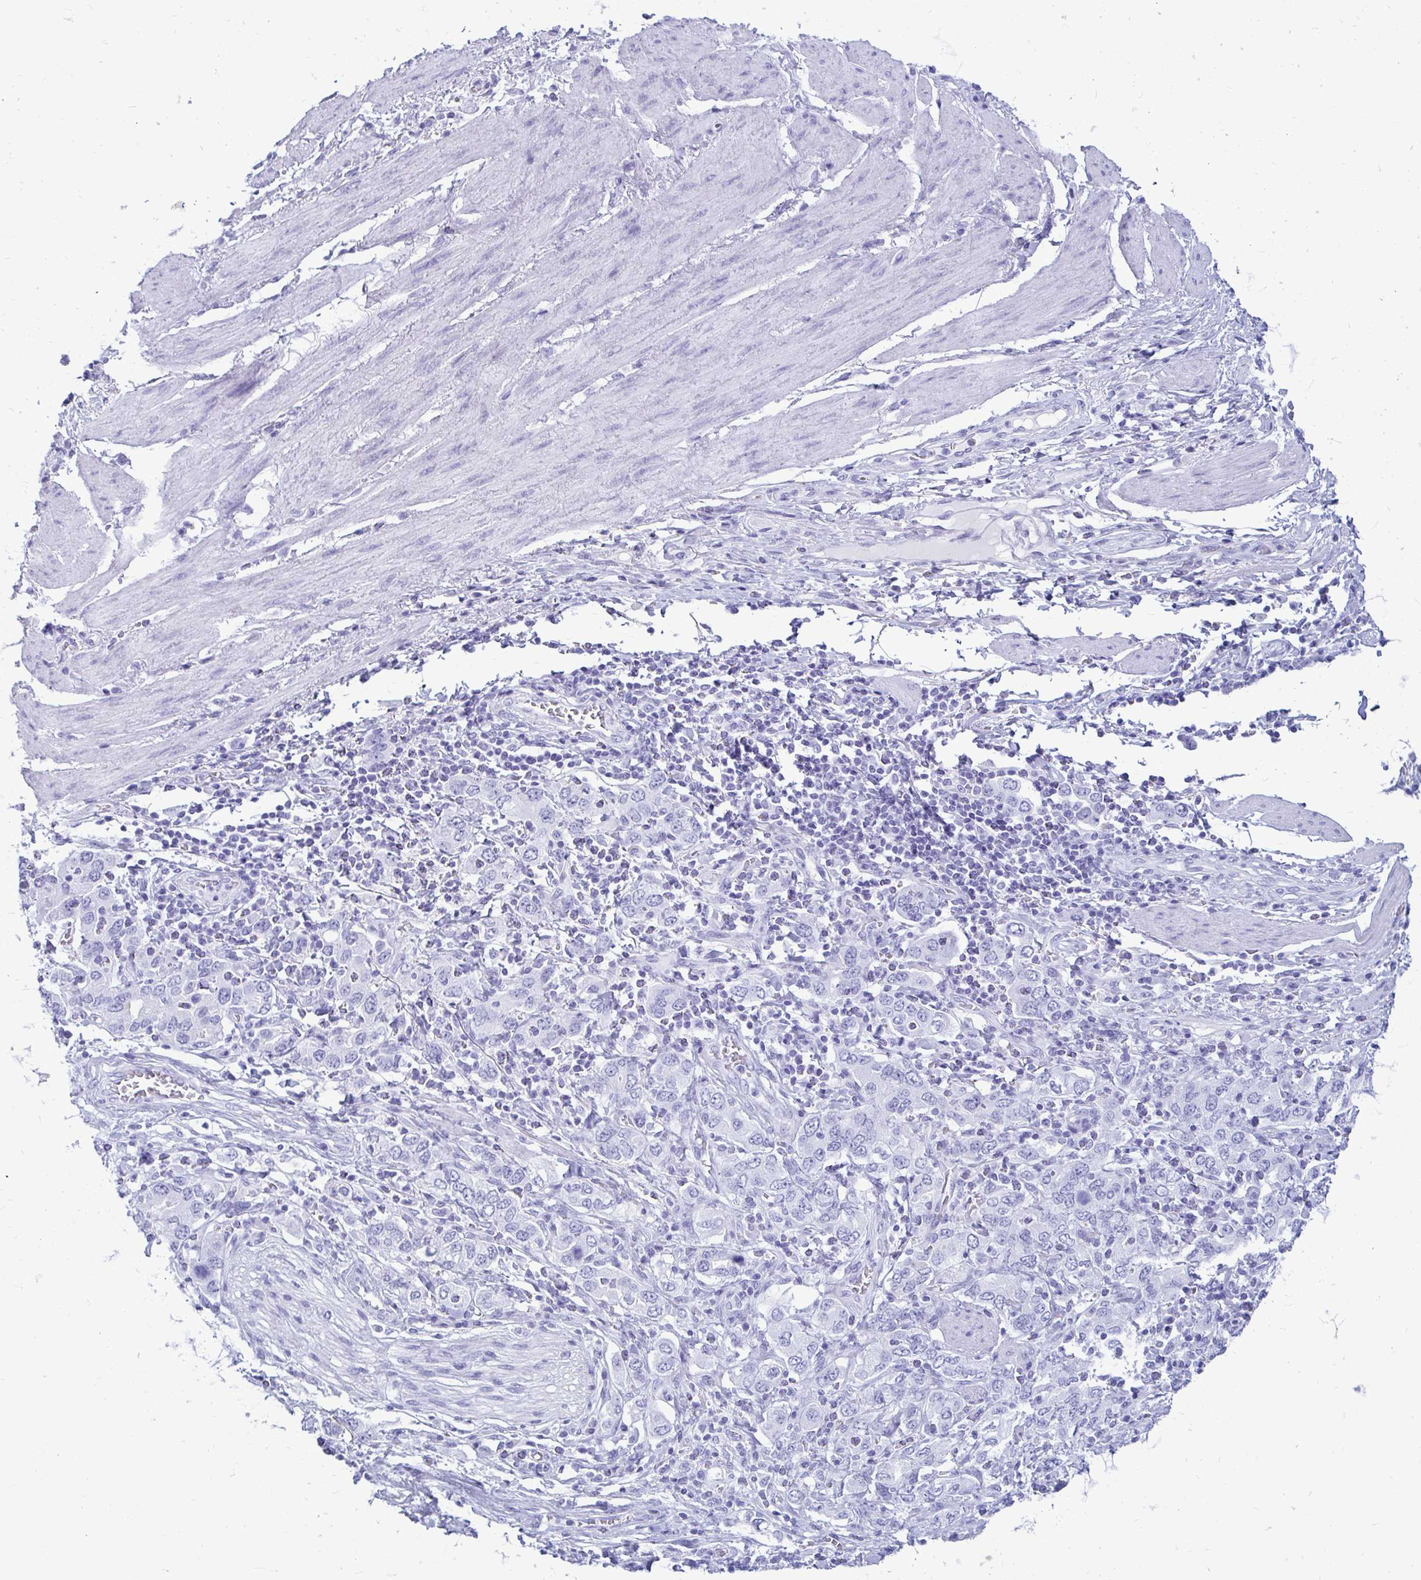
{"staining": {"intensity": "negative", "quantity": "none", "location": "none"}, "tissue": "stomach cancer", "cell_type": "Tumor cells", "image_type": "cancer", "snomed": [{"axis": "morphology", "description": "Adenocarcinoma, NOS"}, {"axis": "topography", "description": "Stomach, upper"}, {"axis": "topography", "description": "Stomach"}], "caption": "Histopathology image shows no protein expression in tumor cells of adenocarcinoma (stomach) tissue.", "gene": "OR10R2", "patient": {"sex": "male", "age": 62}}